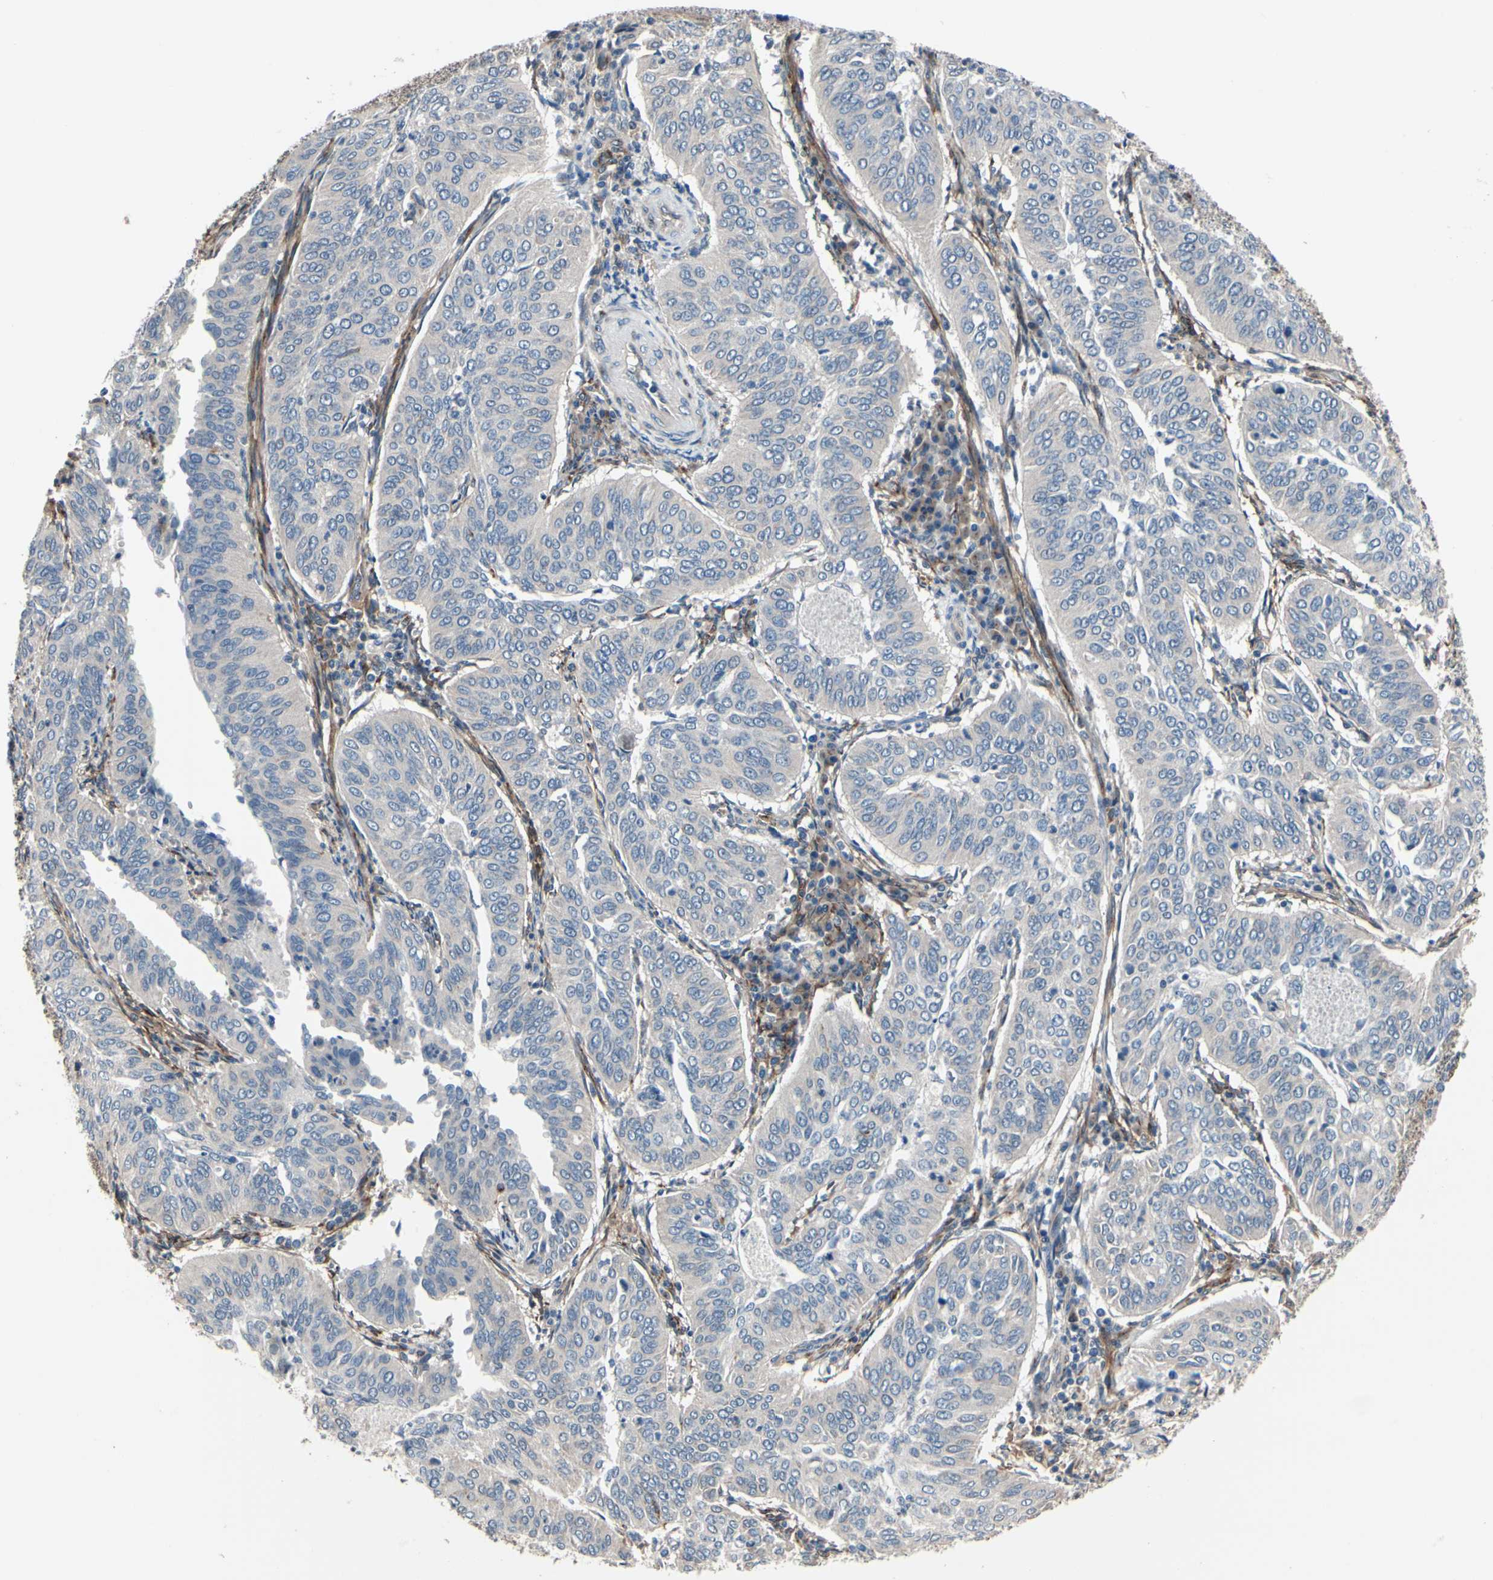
{"staining": {"intensity": "negative", "quantity": "none", "location": "none"}, "tissue": "cervical cancer", "cell_type": "Tumor cells", "image_type": "cancer", "snomed": [{"axis": "morphology", "description": "Normal tissue, NOS"}, {"axis": "morphology", "description": "Squamous cell carcinoma, NOS"}, {"axis": "topography", "description": "Cervix"}], "caption": "Squamous cell carcinoma (cervical) was stained to show a protein in brown. There is no significant expression in tumor cells.", "gene": "PRKAR2B", "patient": {"sex": "female", "age": 39}}